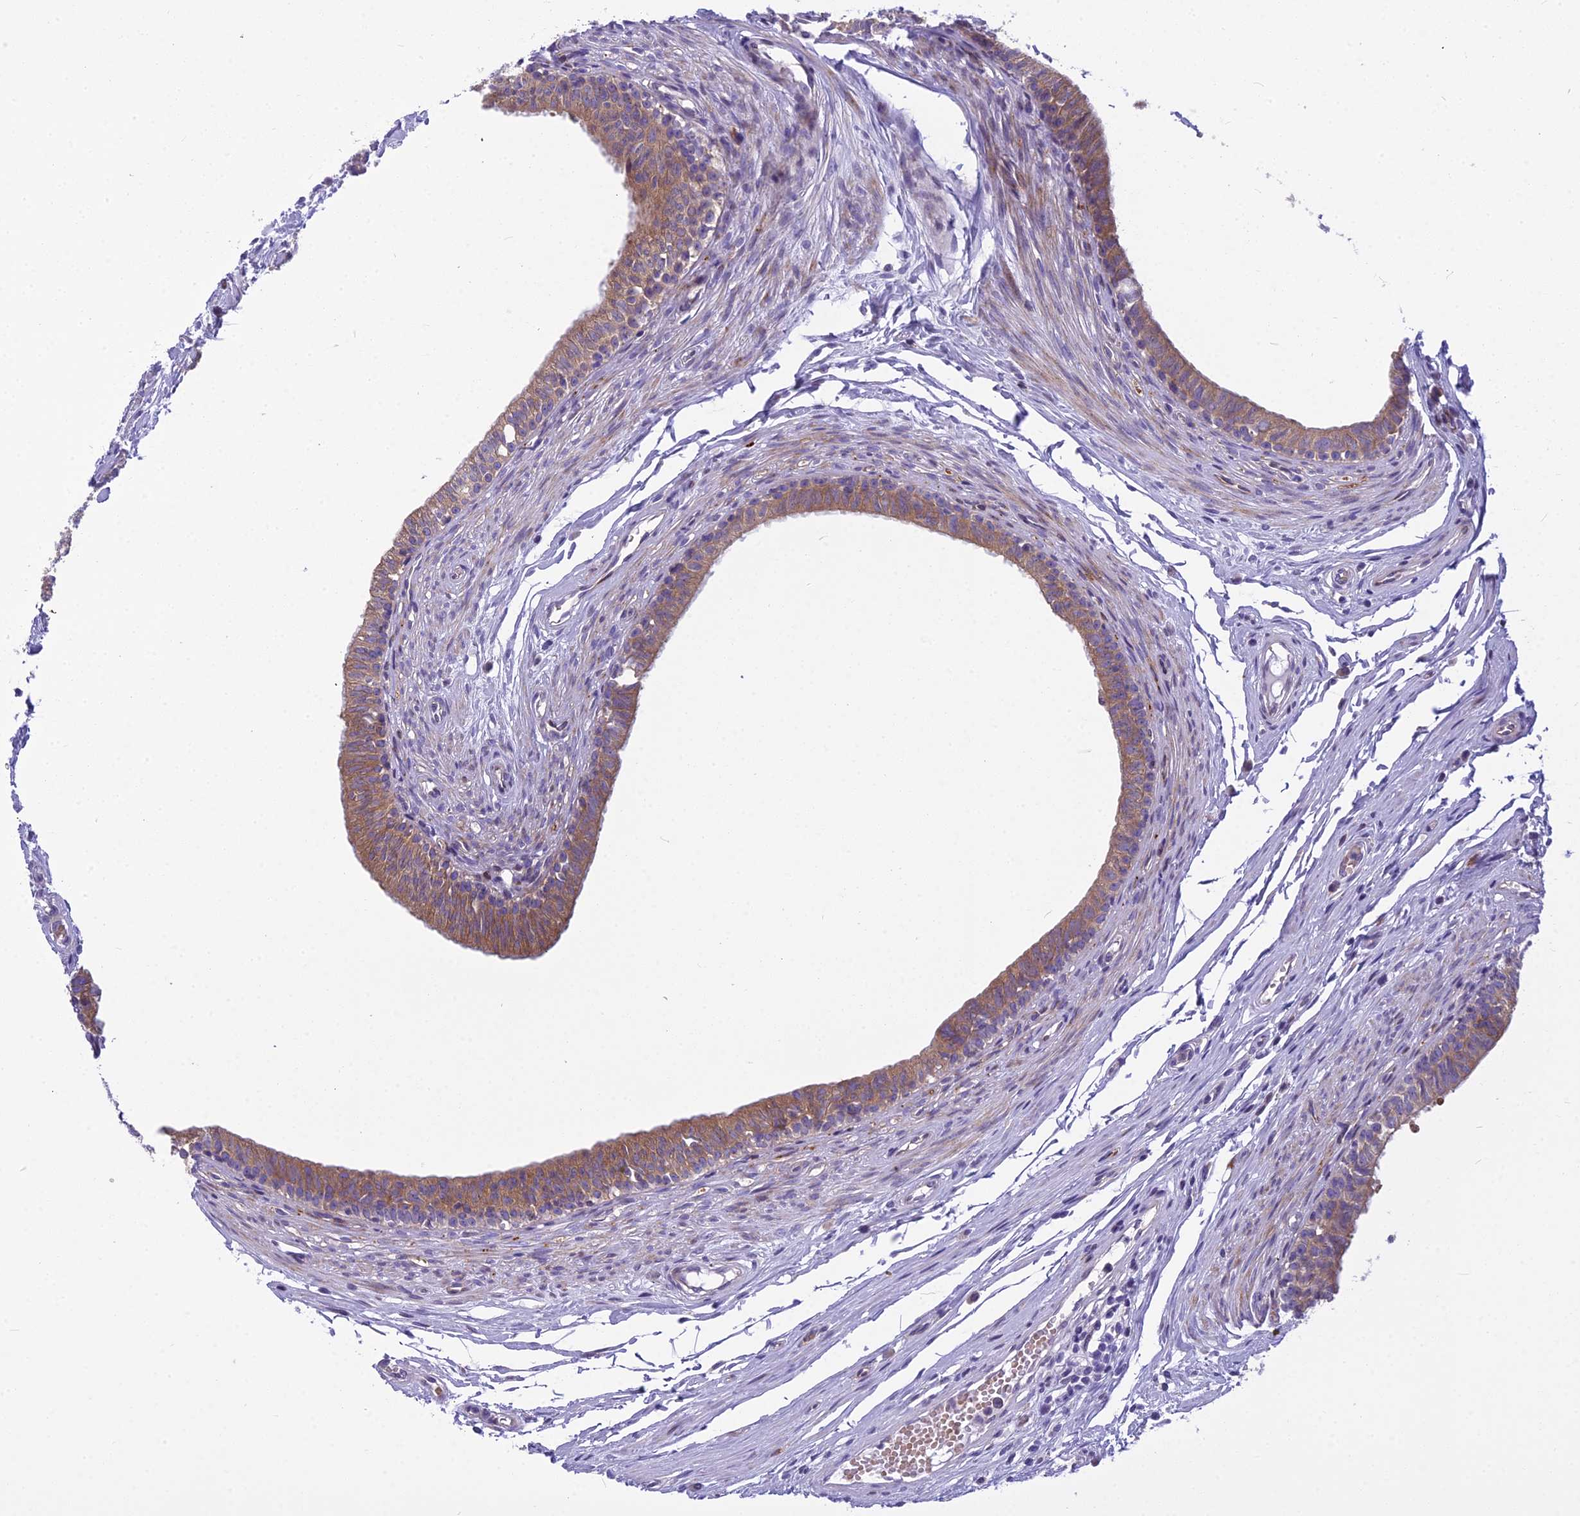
{"staining": {"intensity": "moderate", "quantity": "25%-75%", "location": "cytoplasmic/membranous"}, "tissue": "epididymis", "cell_type": "Glandular cells", "image_type": "normal", "snomed": [{"axis": "morphology", "description": "Normal tissue, NOS"}, {"axis": "topography", "description": "Epididymis, spermatic cord, NOS"}], "caption": "Immunohistochemistry (IHC) image of normal epididymis: epididymis stained using IHC exhibits medium levels of moderate protein expression localized specifically in the cytoplasmic/membranous of glandular cells, appearing as a cytoplasmic/membranous brown color.", "gene": "PCDHB14", "patient": {"sex": "male", "age": 22}}